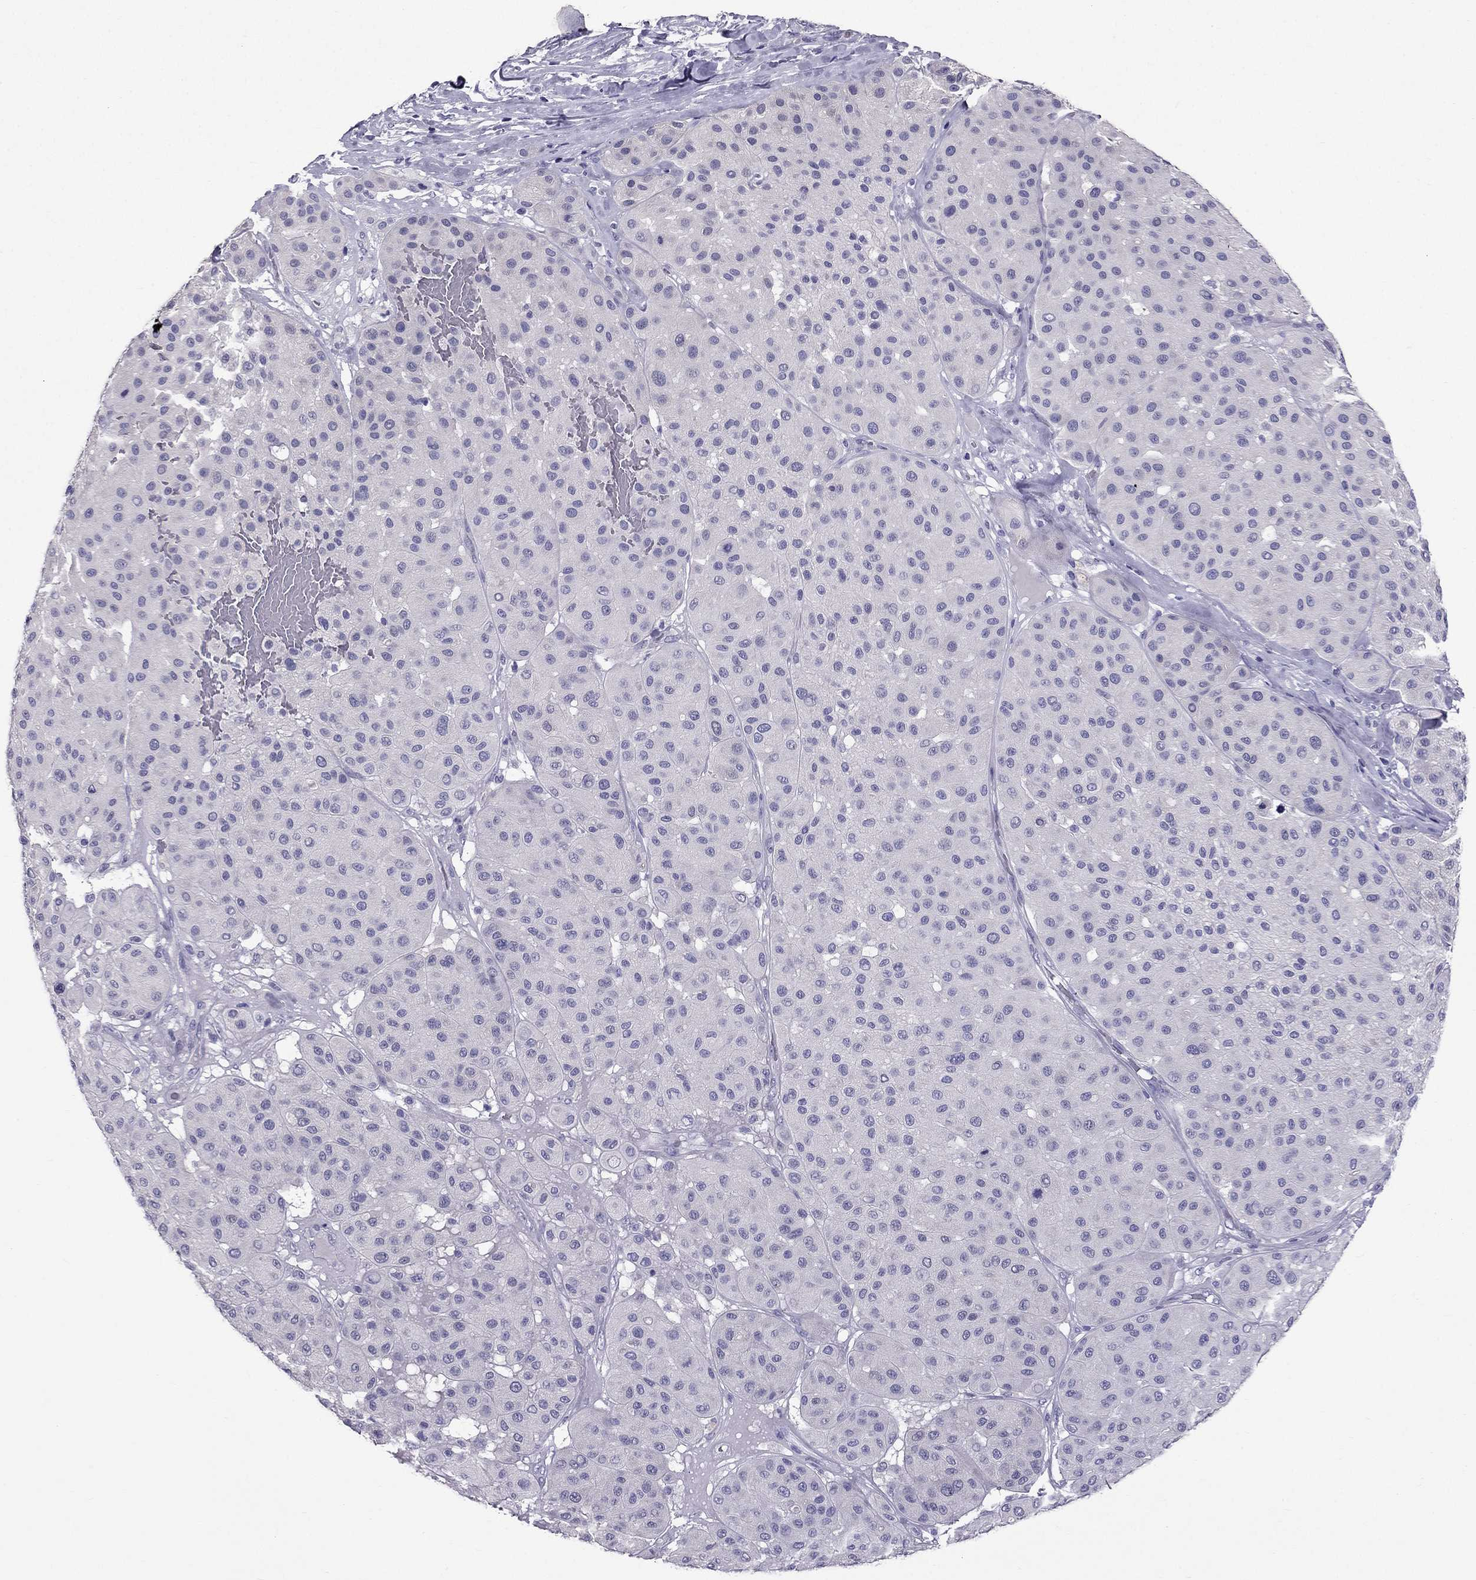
{"staining": {"intensity": "negative", "quantity": "none", "location": "none"}, "tissue": "melanoma", "cell_type": "Tumor cells", "image_type": "cancer", "snomed": [{"axis": "morphology", "description": "Malignant melanoma, Metastatic site"}, {"axis": "topography", "description": "Smooth muscle"}], "caption": "DAB immunohistochemical staining of malignant melanoma (metastatic site) reveals no significant expression in tumor cells.", "gene": "ZNF541", "patient": {"sex": "male", "age": 41}}